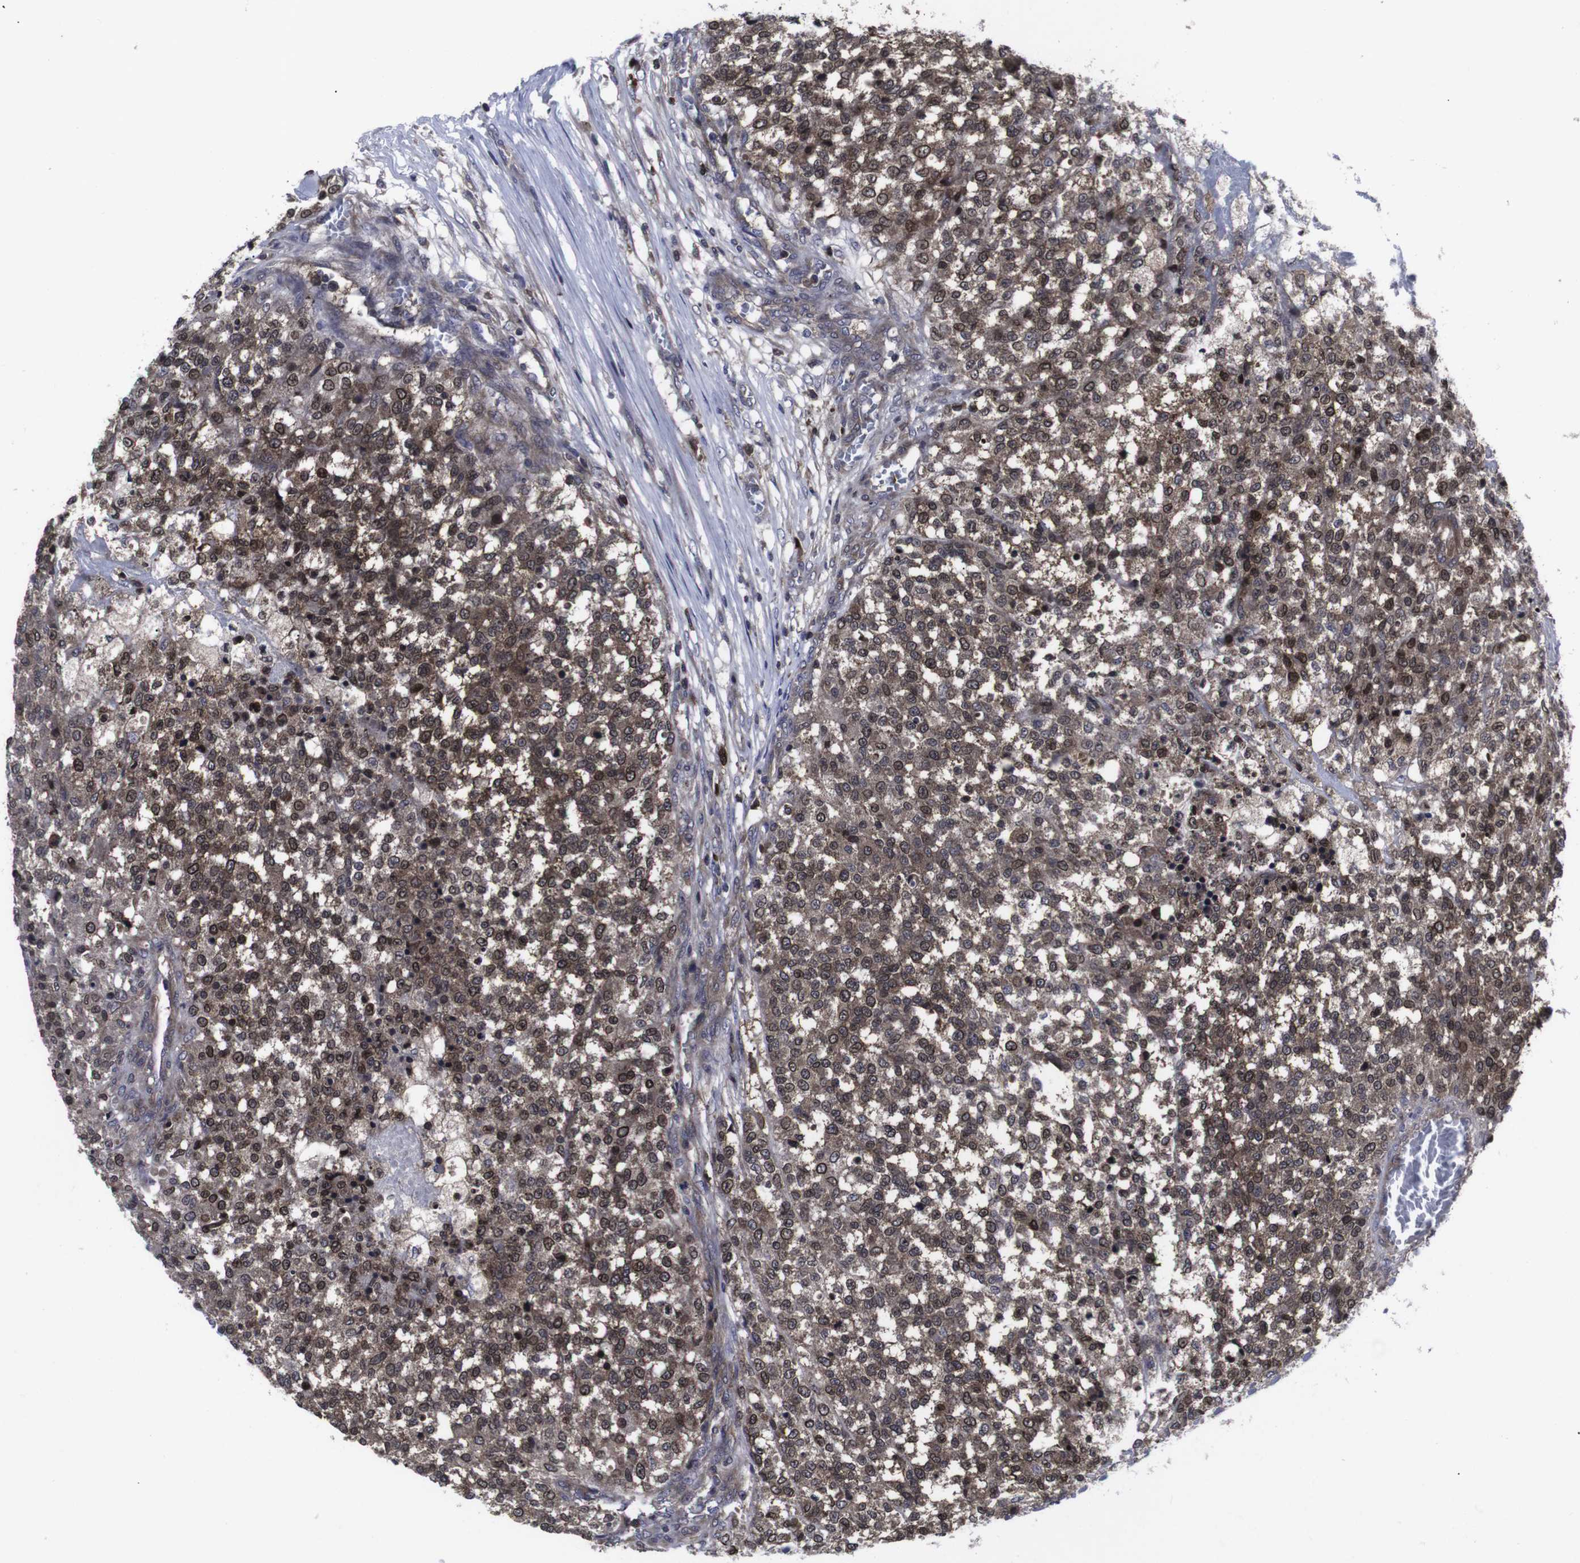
{"staining": {"intensity": "moderate", "quantity": ">75%", "location": "cytoplasmic/membranous,nuclear"}, "tissue": "testis cancer", "cell_type": "Tumor cells", "image_type": "cancer", "snomed": [{"axis": "morphology", "description": "Seminoma, NOS"}, {"axis": "topography", "description": "Testis"}], "caption": "Protein staining of testis cancer (seminoma) tissue reveals moderate cytoplasmic/membranous and nuclear positivity in approximately >75% of tumor cells.", "gene": "HPRT1", "patient": {"sex": "male", "age": 59}}